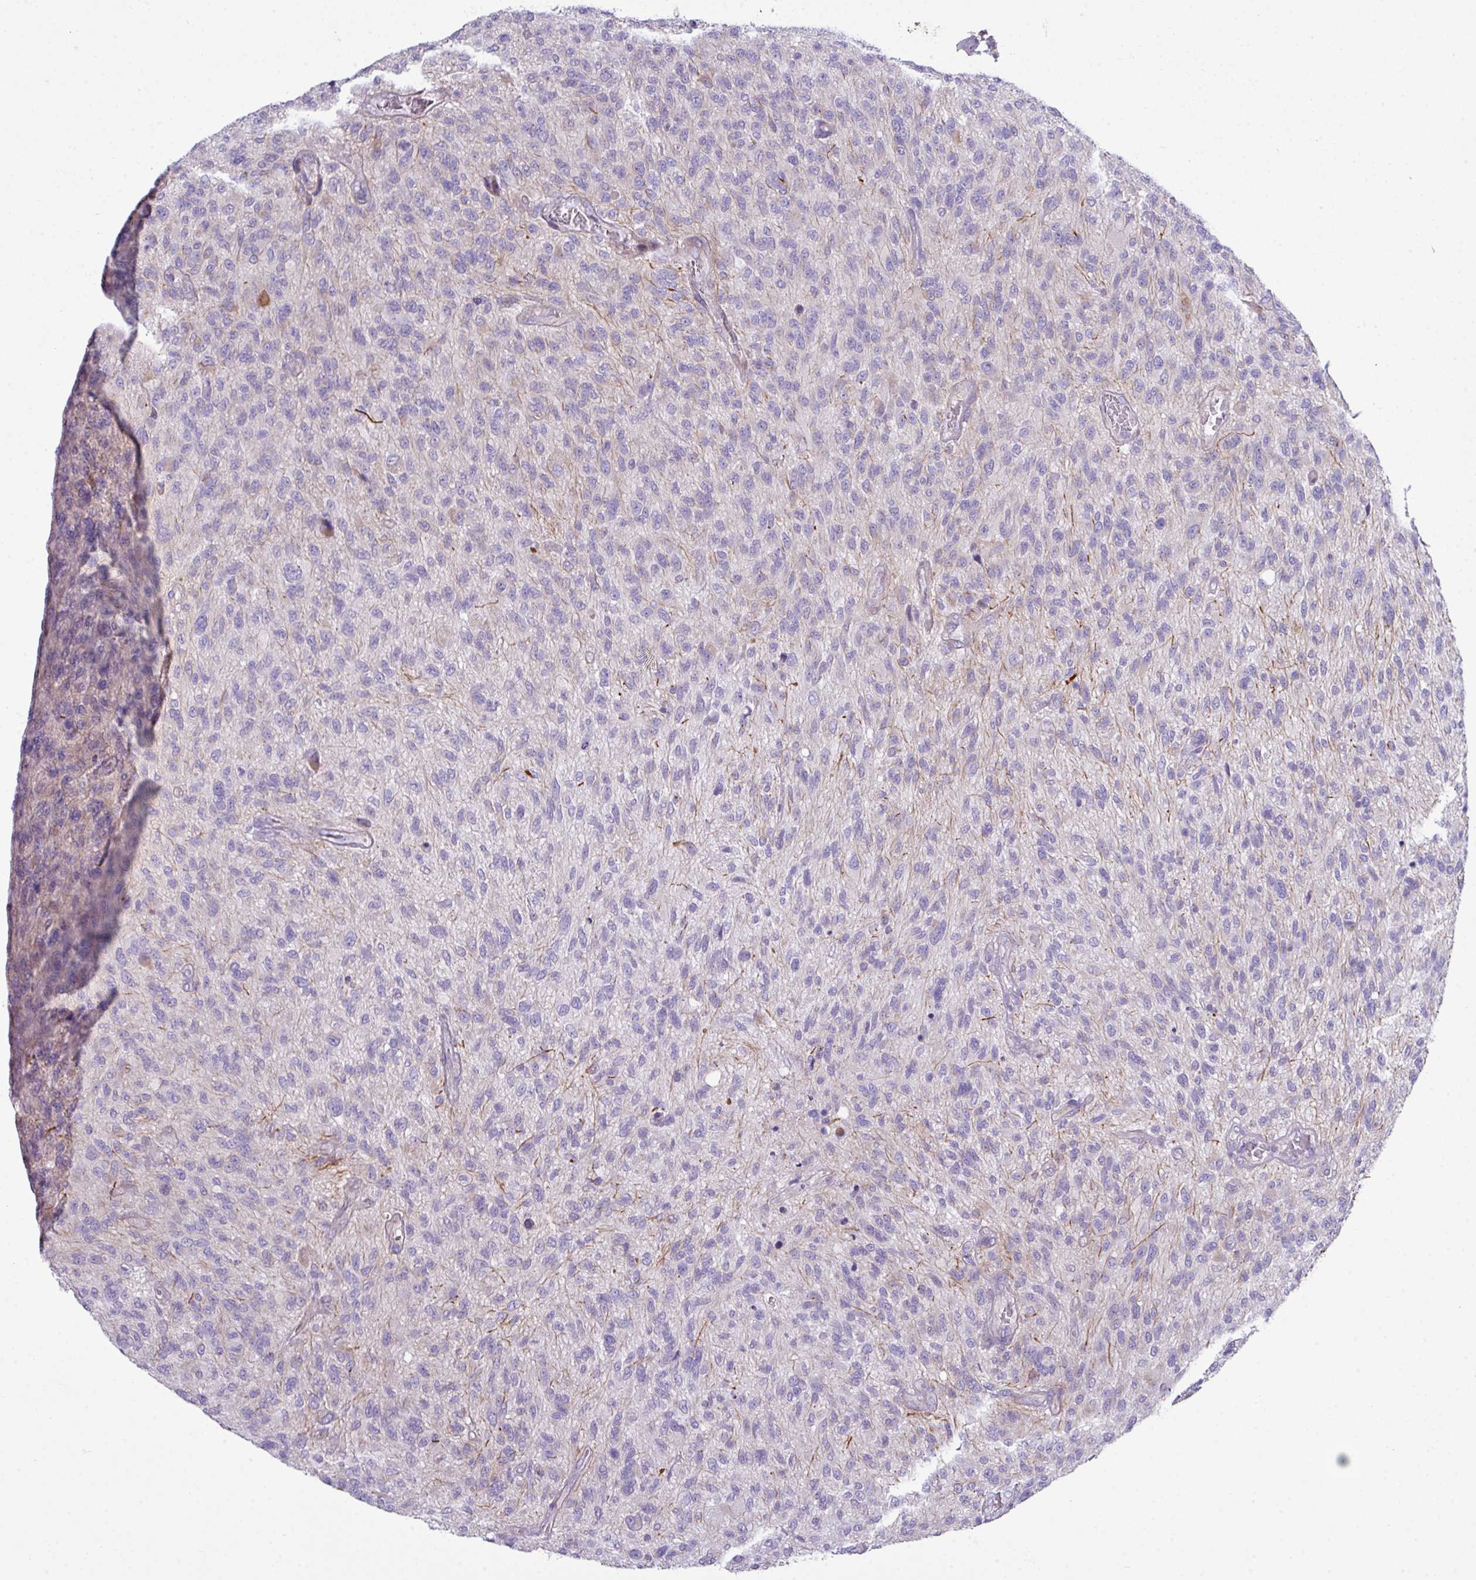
{"staining": {"intensity": "negative", "quantity": "none", "location": "none"}, "tissue": "glioma", "cell_type": "Tumor cells", "image_type": "cancer", "snomed": [{"axis": "morphology", "description": "Glioma, malignant, High grade"}, {"axis": "topography", "description": "Brain"}], "caption": "IHC of malignant high-grade glioma shows no staining in tumor cells.", "gene": "ABCC5", "patient": {"sex": "male", "age": 47}}